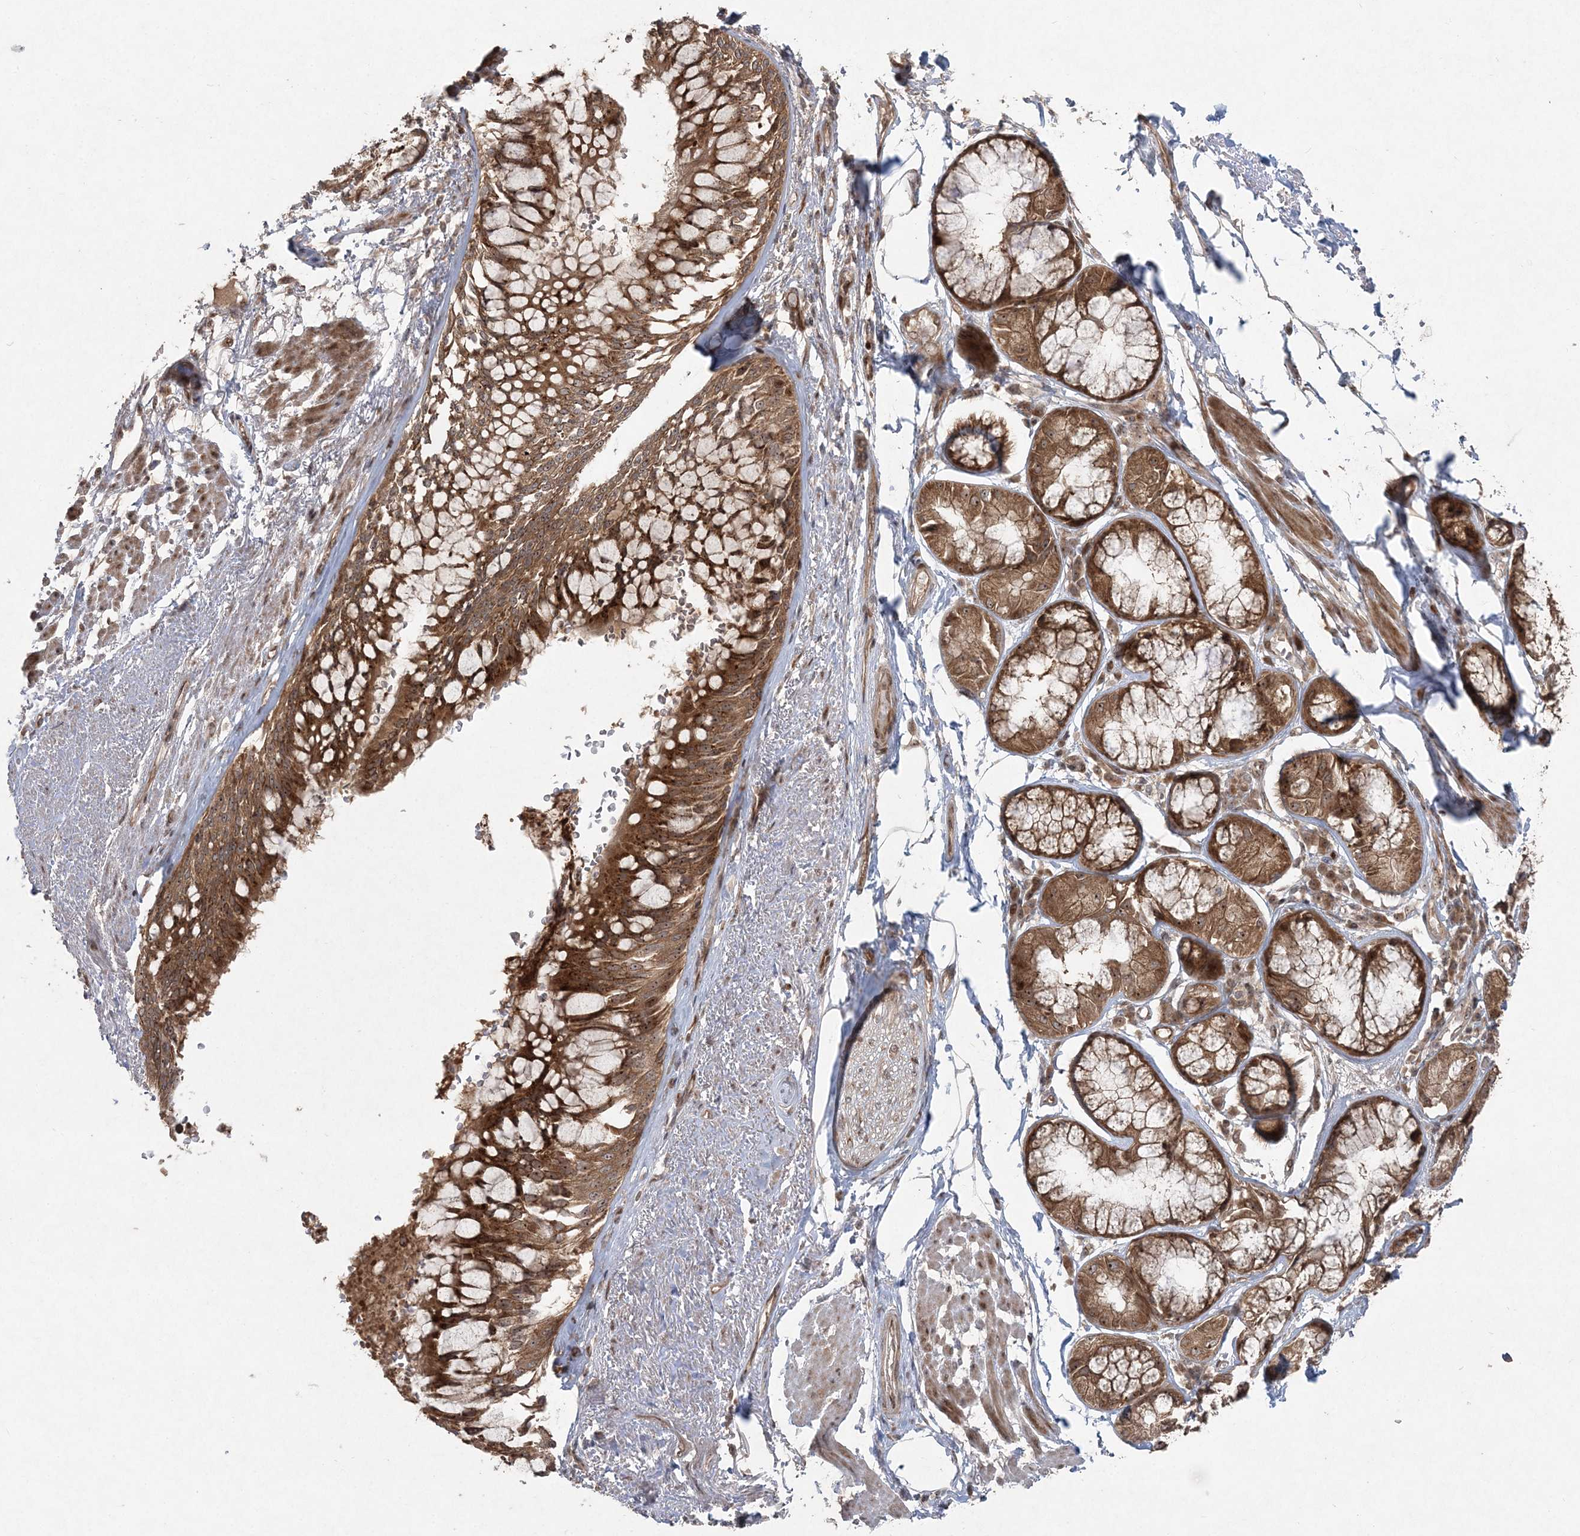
{"staining": {"intensity": "negative", "quantity": "none", "location": "none"}, "tissue": "adipose tissue", "cell_type": "Adipocytes", "image_type": "normal", "snomed": [{"axis": "morphology", "description": "Normal tissue, NOS"}, {"axis": "topography", "description": "Bronchus"}], "caption": "The IHC histopathology image has no significant staining in adipocytes of adipose tissue.", "gene": "SERINC1", "patient": {"sex": "male", "age": 66}}